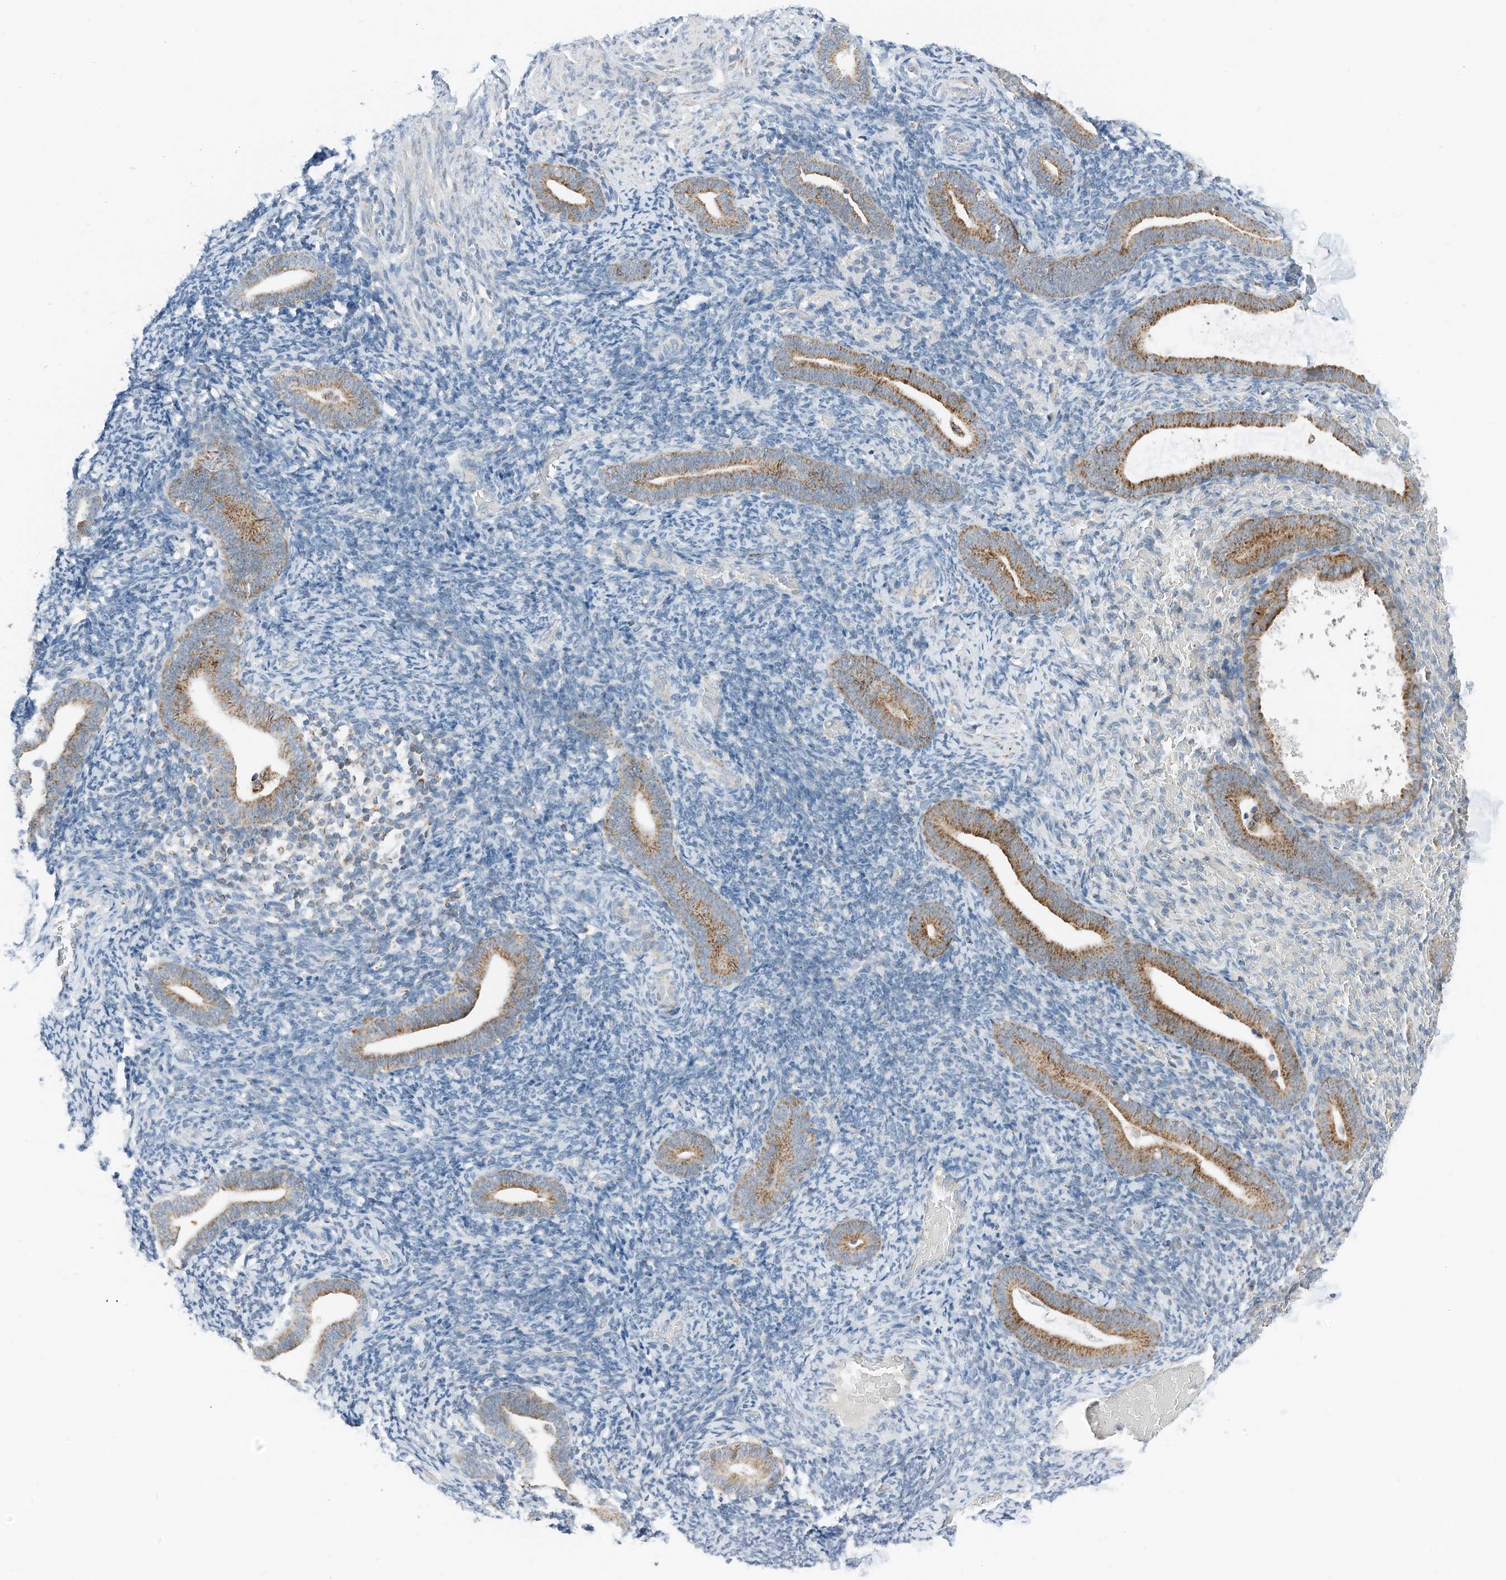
{"staining": {"intensity": "weak", "quantity": "<25%", "location": "cytoplasmic/membranous"}, "tissue": "endometrium", "cell_type": "Cells in endometrial stroma", "image_type": "normal", "snomed": [{"axis": "morphology", "description": "Normal tissue, NOS"}, {"axis": "topography", "description": "Endometrium"}], "caption": "Endometrium stained for a protein using immunohistochemistry reveals no positivity cells in endometrial stroma.", "gene": "RMND1", "patient": {"sex": "female", "age": 51}}